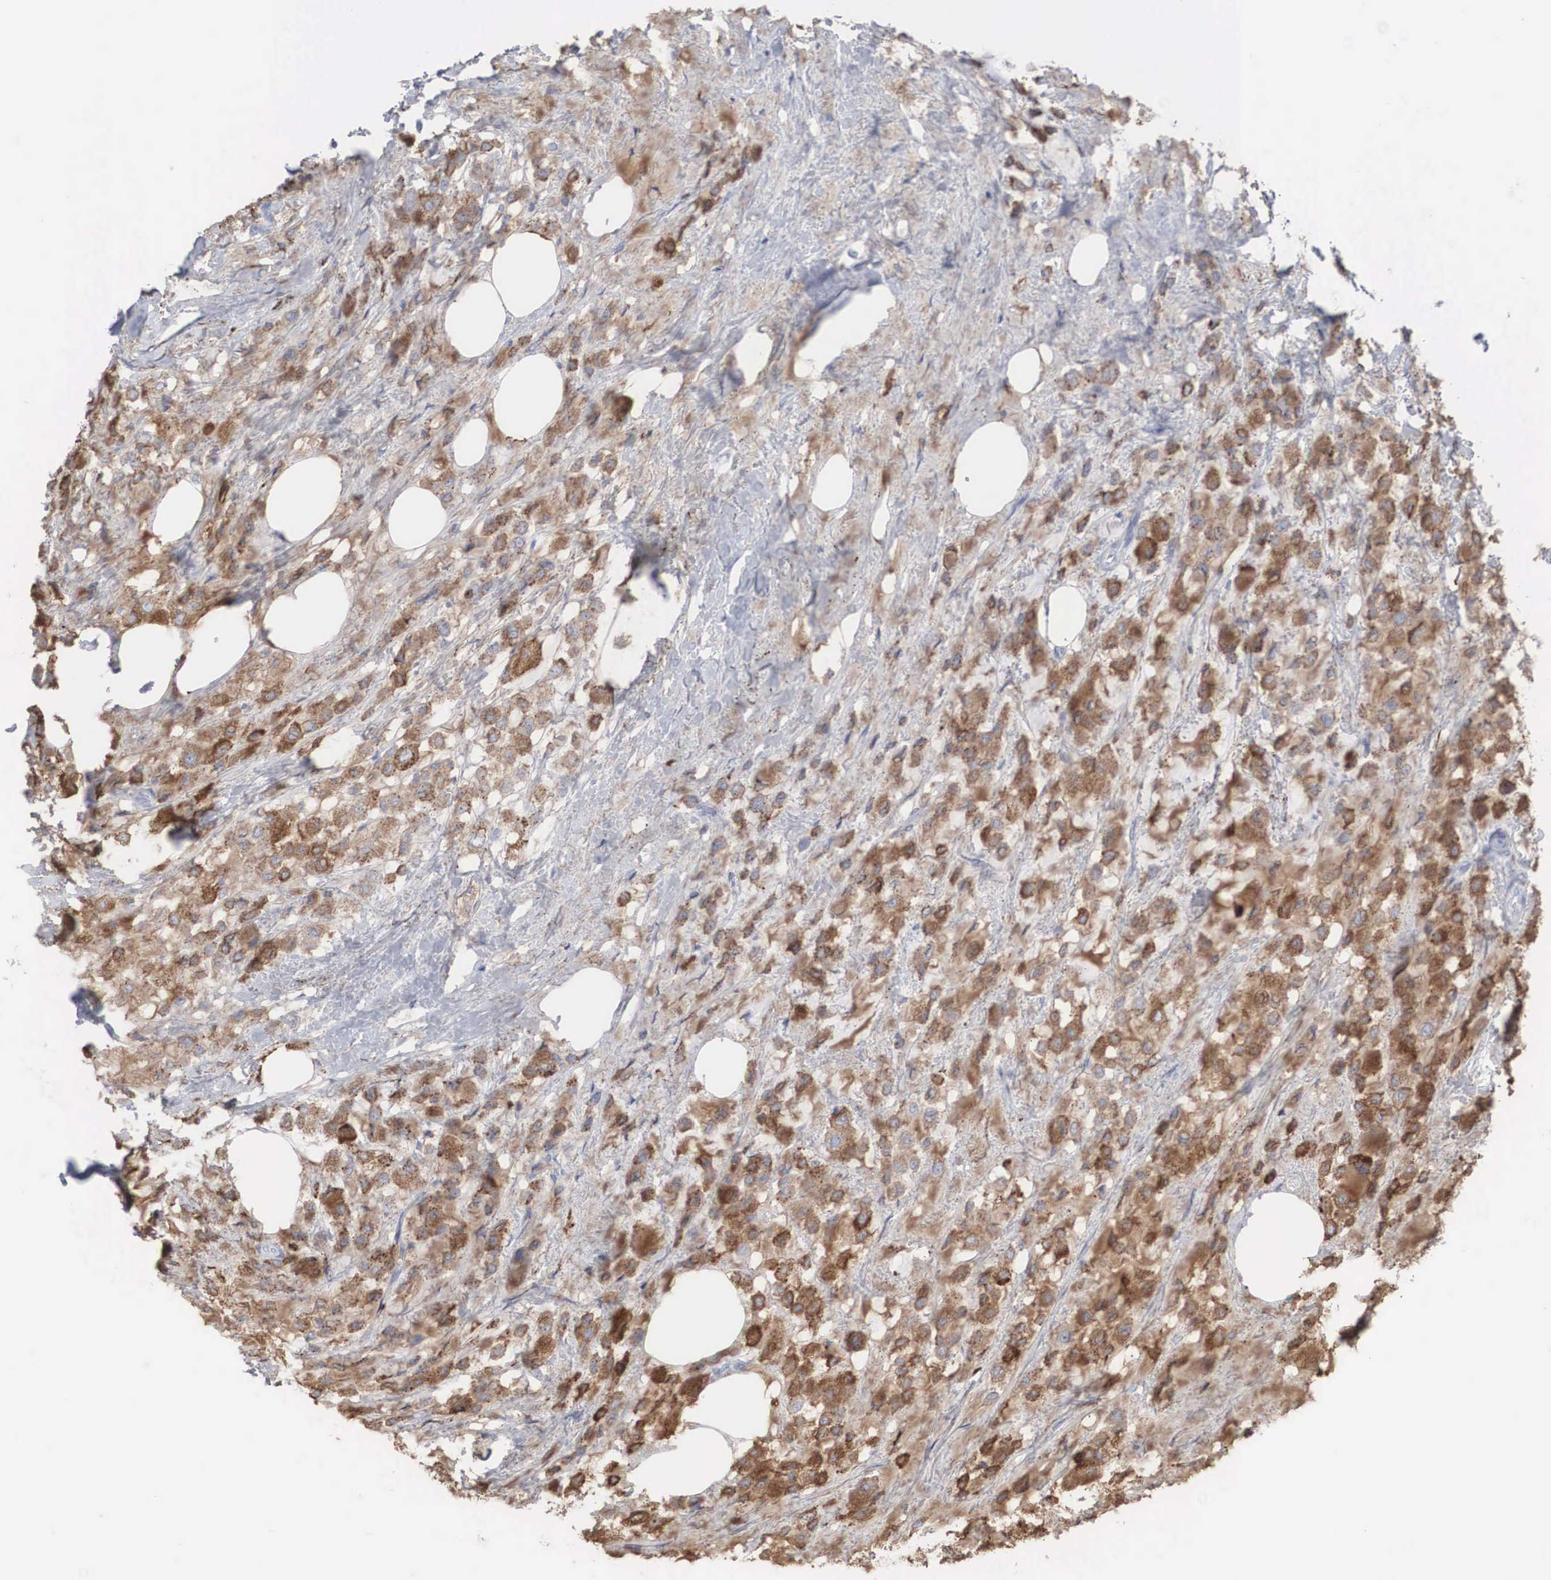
{"staining": {"intensity": "strong", "quantity": ">75%", "location": "cytoplasmic/membranous"}, "tissue": "breast cancer", "cell_type": "Tumor cells", "image_type": "cancer", "snomed": [{"axis": "morphology", "description": "Lobular carcinoma"}, {"axis": "topography", "description": "Breast"}], "caption": "This micrograph exhibits immunohistochemistry (IHC) staining of breast cancer, with high strong cytoplasmic/membranous expression in approximately >75% of tumor cells.", "gene": "LGALS3BP", "patient": {"sex": "female", "age": 85}}